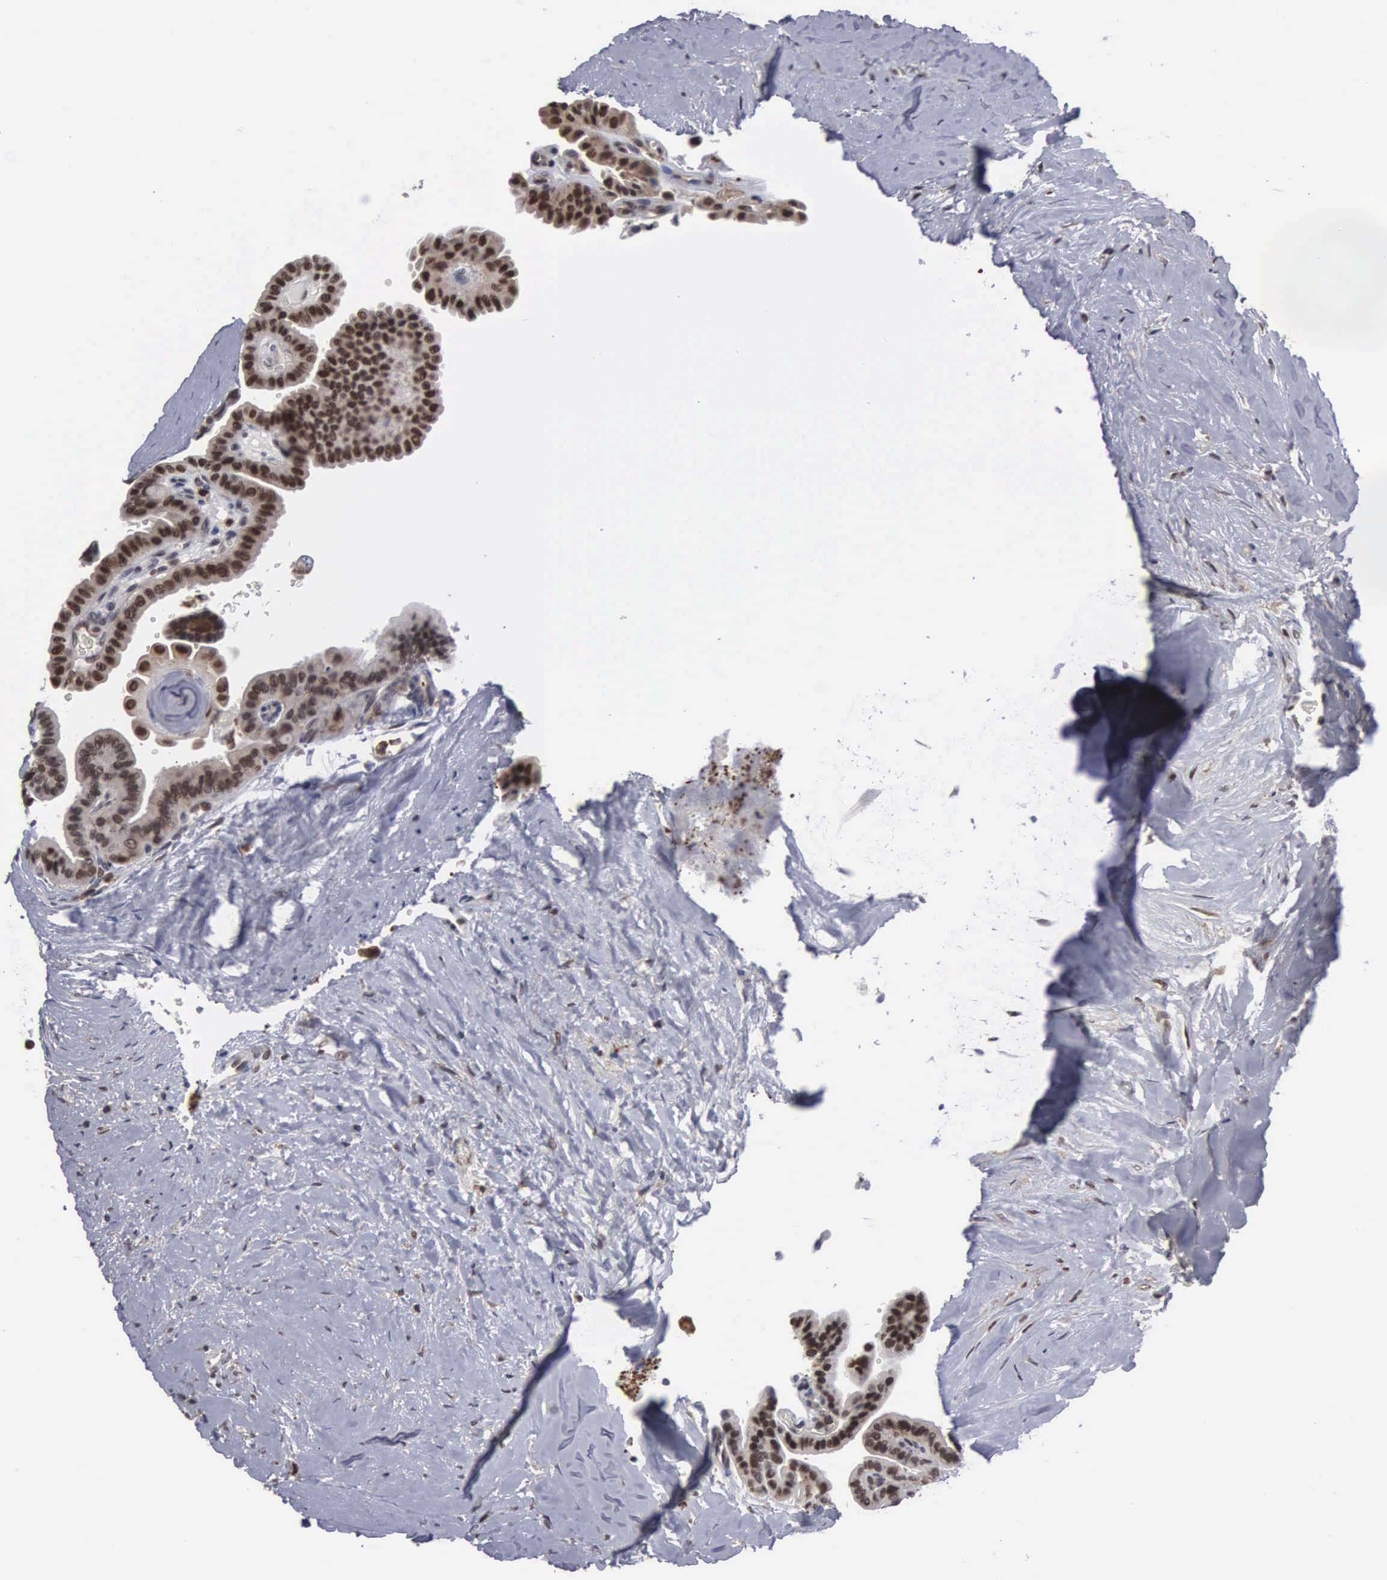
{"staining": {"intensity": "moderate", "quantity": ">75%", "location": "nuclear"}, "tissue": "thyroid cancer", "cell_type": "Tumor cells", "image_type": "cancer", "snomed": [{"axis": "morphology", "description": "Papillary adenocarcinoma, NOS"}, {"axis": "topography", "description": "Thyroid gland"}], "caption": "Brown immunohistochemical staining in thyroid cancer reveals moderate nuclear positivity in approximately >75% of tumor cells.", "gene": "TRMT5", "patient": {"sex": "male", "age": 87}}